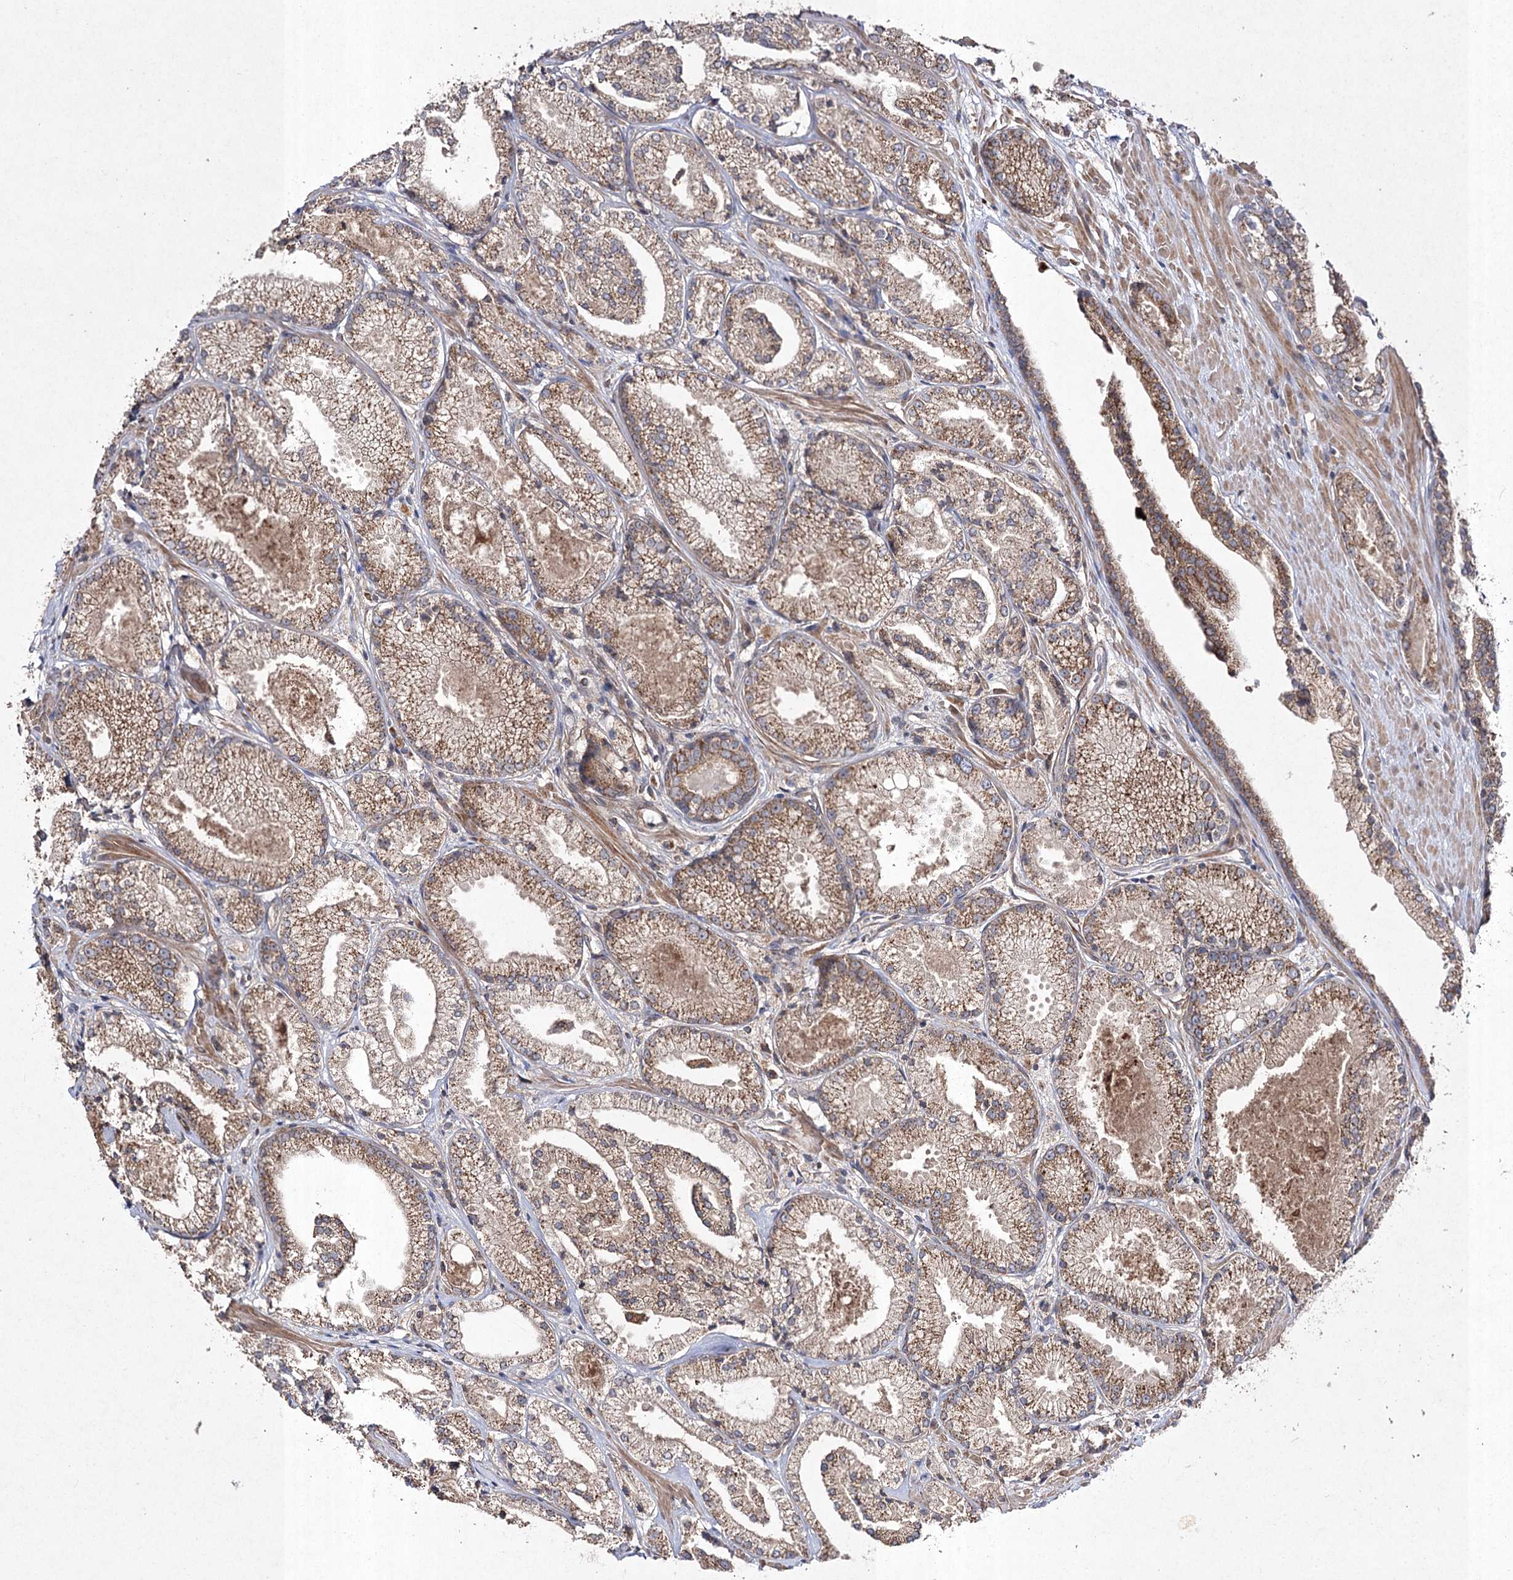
{"staining": {"intensity": "moderate", "quantity": ">75%", "location": "cytoplasmic/membranous"}, "tissue": "prostate cancer", "cell_type": "Tumor cells", "image_type": "cancer", "snomed": [{"axis": "morphology", "description": "Adenocarcinoma, High grade"}, {"axis": "topography", "description": "Prostate"}], "caption": "Prostate cancer tissue shows moderate cytoplasmic/membranous staining in about >75% of tumor cells", "gene": "FANCL", "patient": {"sex": "male", "age": 73}}